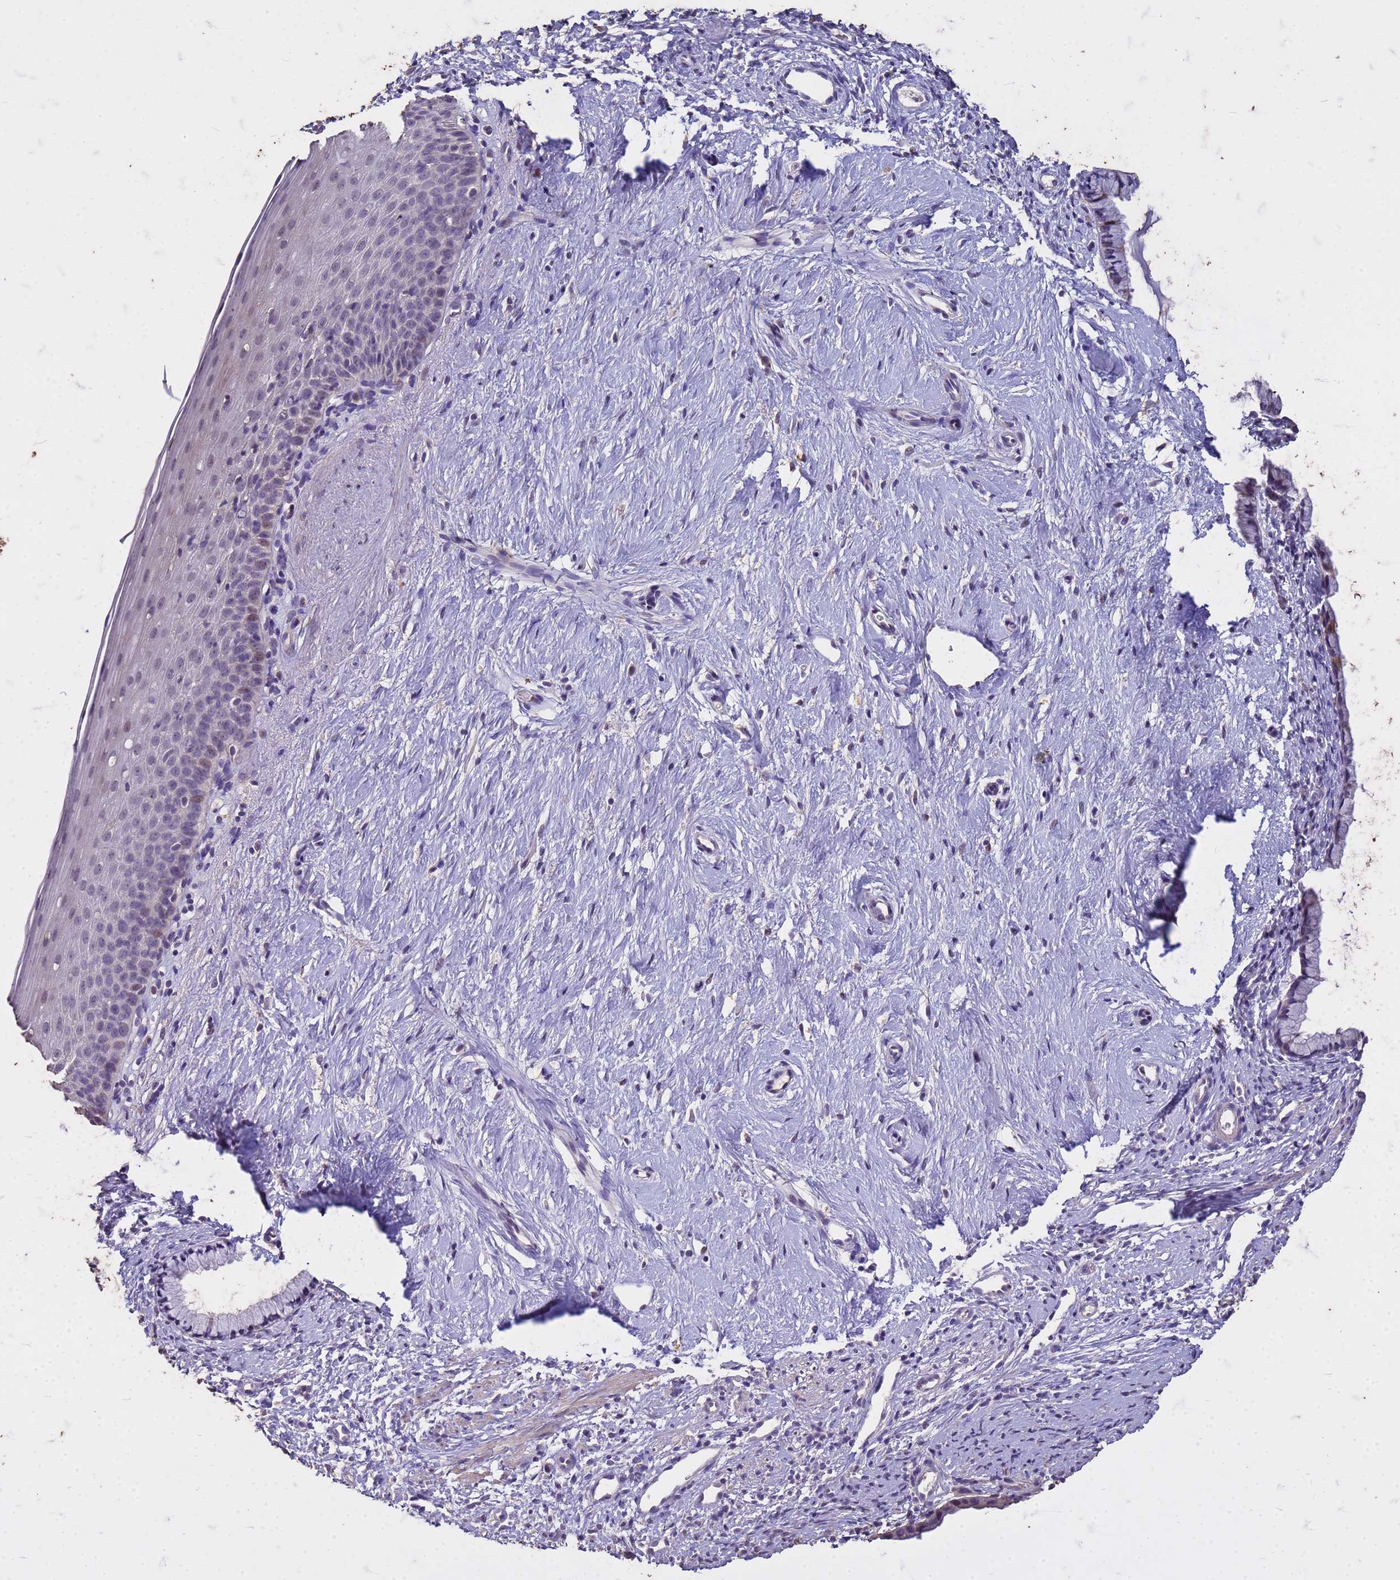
{"staining": {"intensity": "moderate", "quantity": "<25%", "location": "cytoplasmic/membranous"}, "tissue": "cervix", "cell_type": "Glandular cells", "image_type": "normal", "snomed": [{"axis": "morphology", "description": "Normal tissue, NOS"}, {"axis": "topography", "description": "Cervix"}], "caption": "Immunohistochemistry of normal human cervix demonstrates low levels of moderate cytoplasmic/membranous positivity in approximately <25% of glandular cells. The protein is stained brown, and the nuclei are stained in blue (DAB IHC with brightfield microscopy, high magnification).", "gene": "FAM184B", "patient": {"sex": "female", "age": 57}}